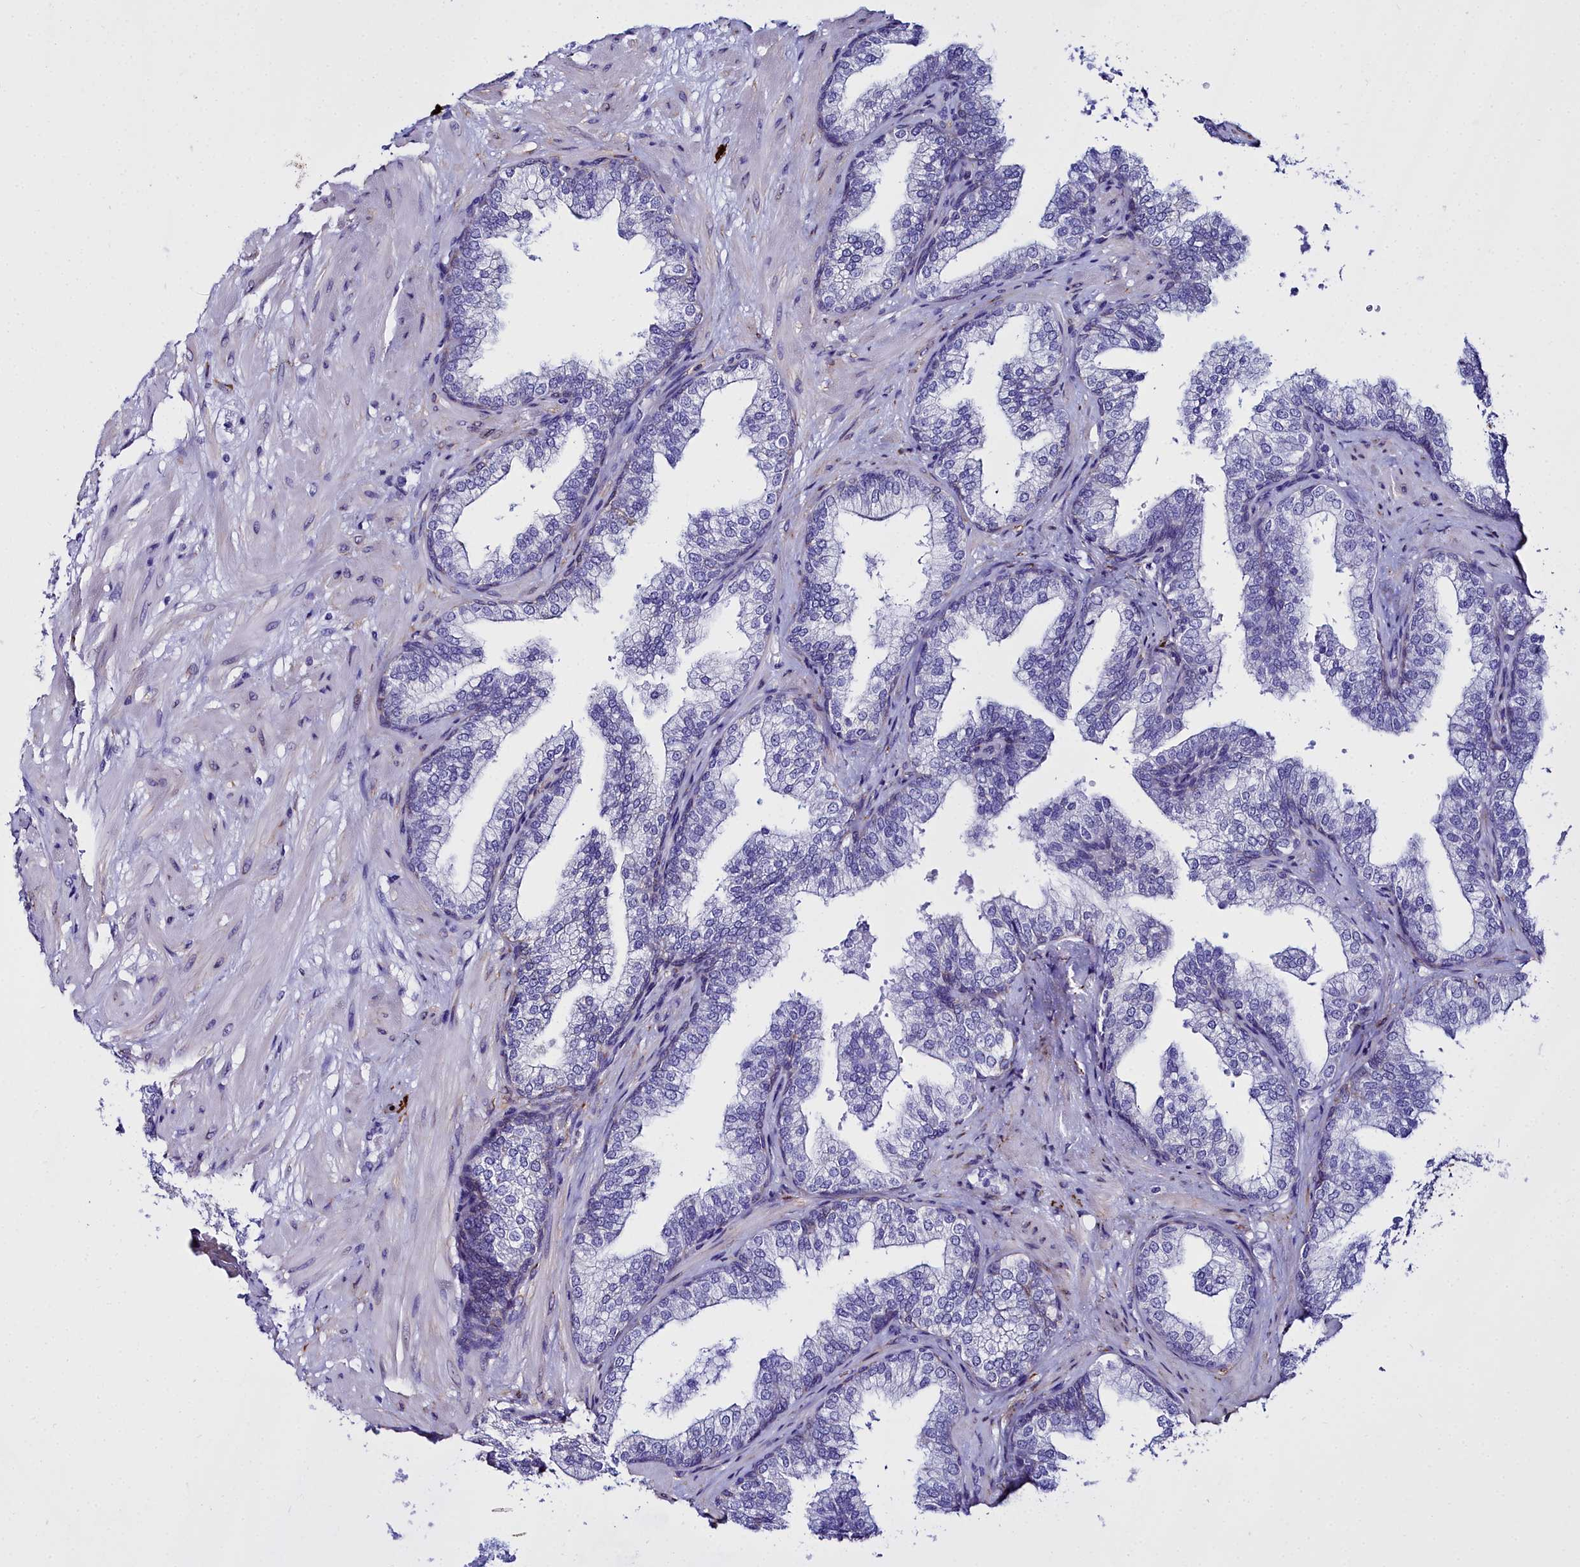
{"staining": {"intensity": "negative", "quantity": "none", "location": "none"}, "tissue": "prostate", "cell_type": "Glandular cells", "image_type": "normal", "snomed": [{"axis": "morphology", "description": "Normal tissue, NOS"}, {"axis": "topography", "description": "Prostate"}], "caption": "Glandular cells show no significant protein staining in unremarkable prostate. The staining was performed using DAB to visualize the protein expression in brown, while the nuclei were stained in blue with hematoxylin (Magnification: 20x).", "gene": "TXNDC5", "patient": {"sex": "male", "age": 60}}